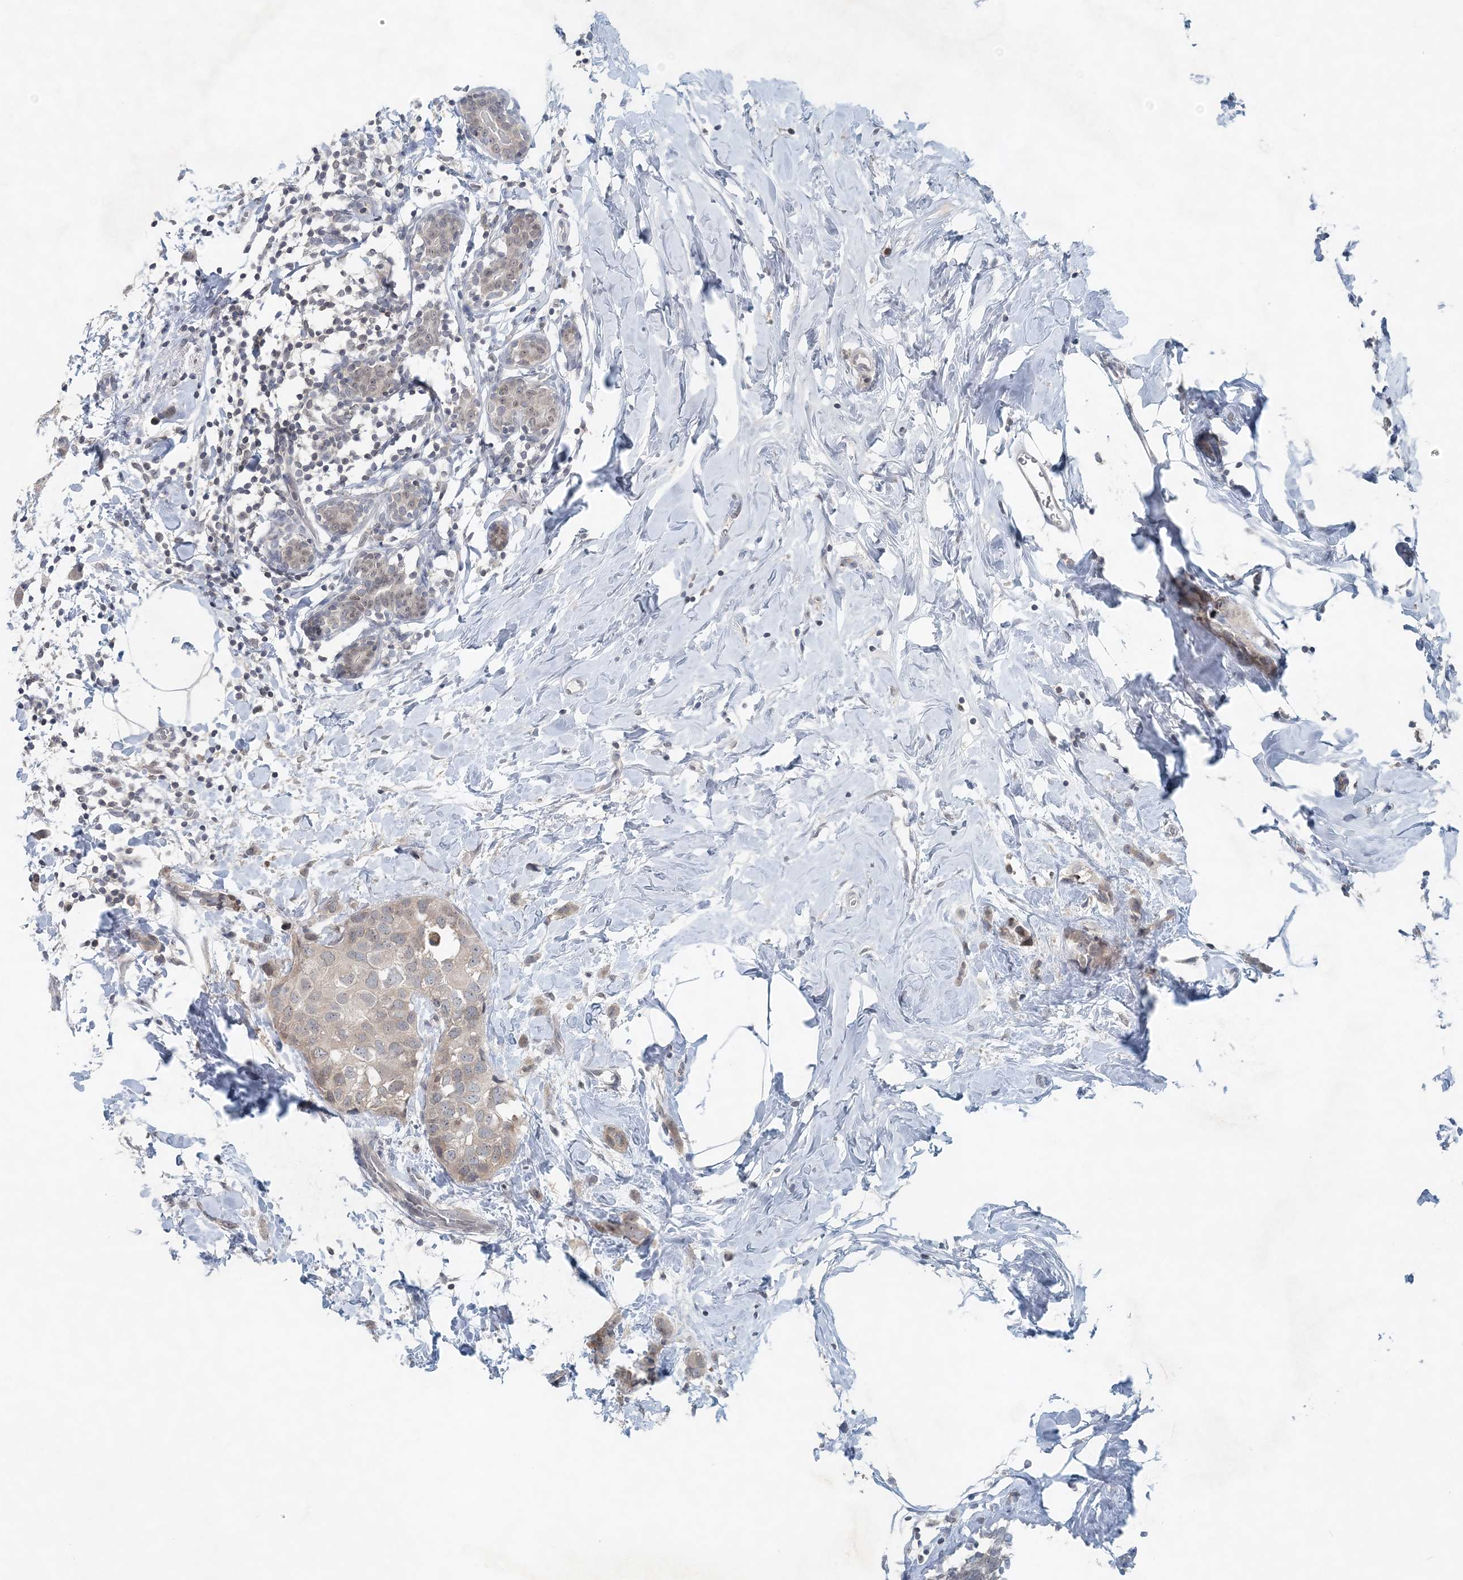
{"staining": {"intensity": "weak", "quantity": "<25%", "location": "cytoplasmic/membranous"}, "tissue": "breast cancer", "cell_type": "Tumor cells", "image_type": "cancer", "snomed": [{"axis": "morphology", "description": "Normal tissue, NOS"}, {"axis": "morphology", "description": "Duct carcinoma"}, {"axis": "topography", "description": "Breast"}], "caption": "Immunohistochemical staining of breast cancer (intraductal carcinoma) demonstrates no significant positivity in tumor cells.", "gene": "NUP54", "patient": {"sex": "female", "age": 50}}